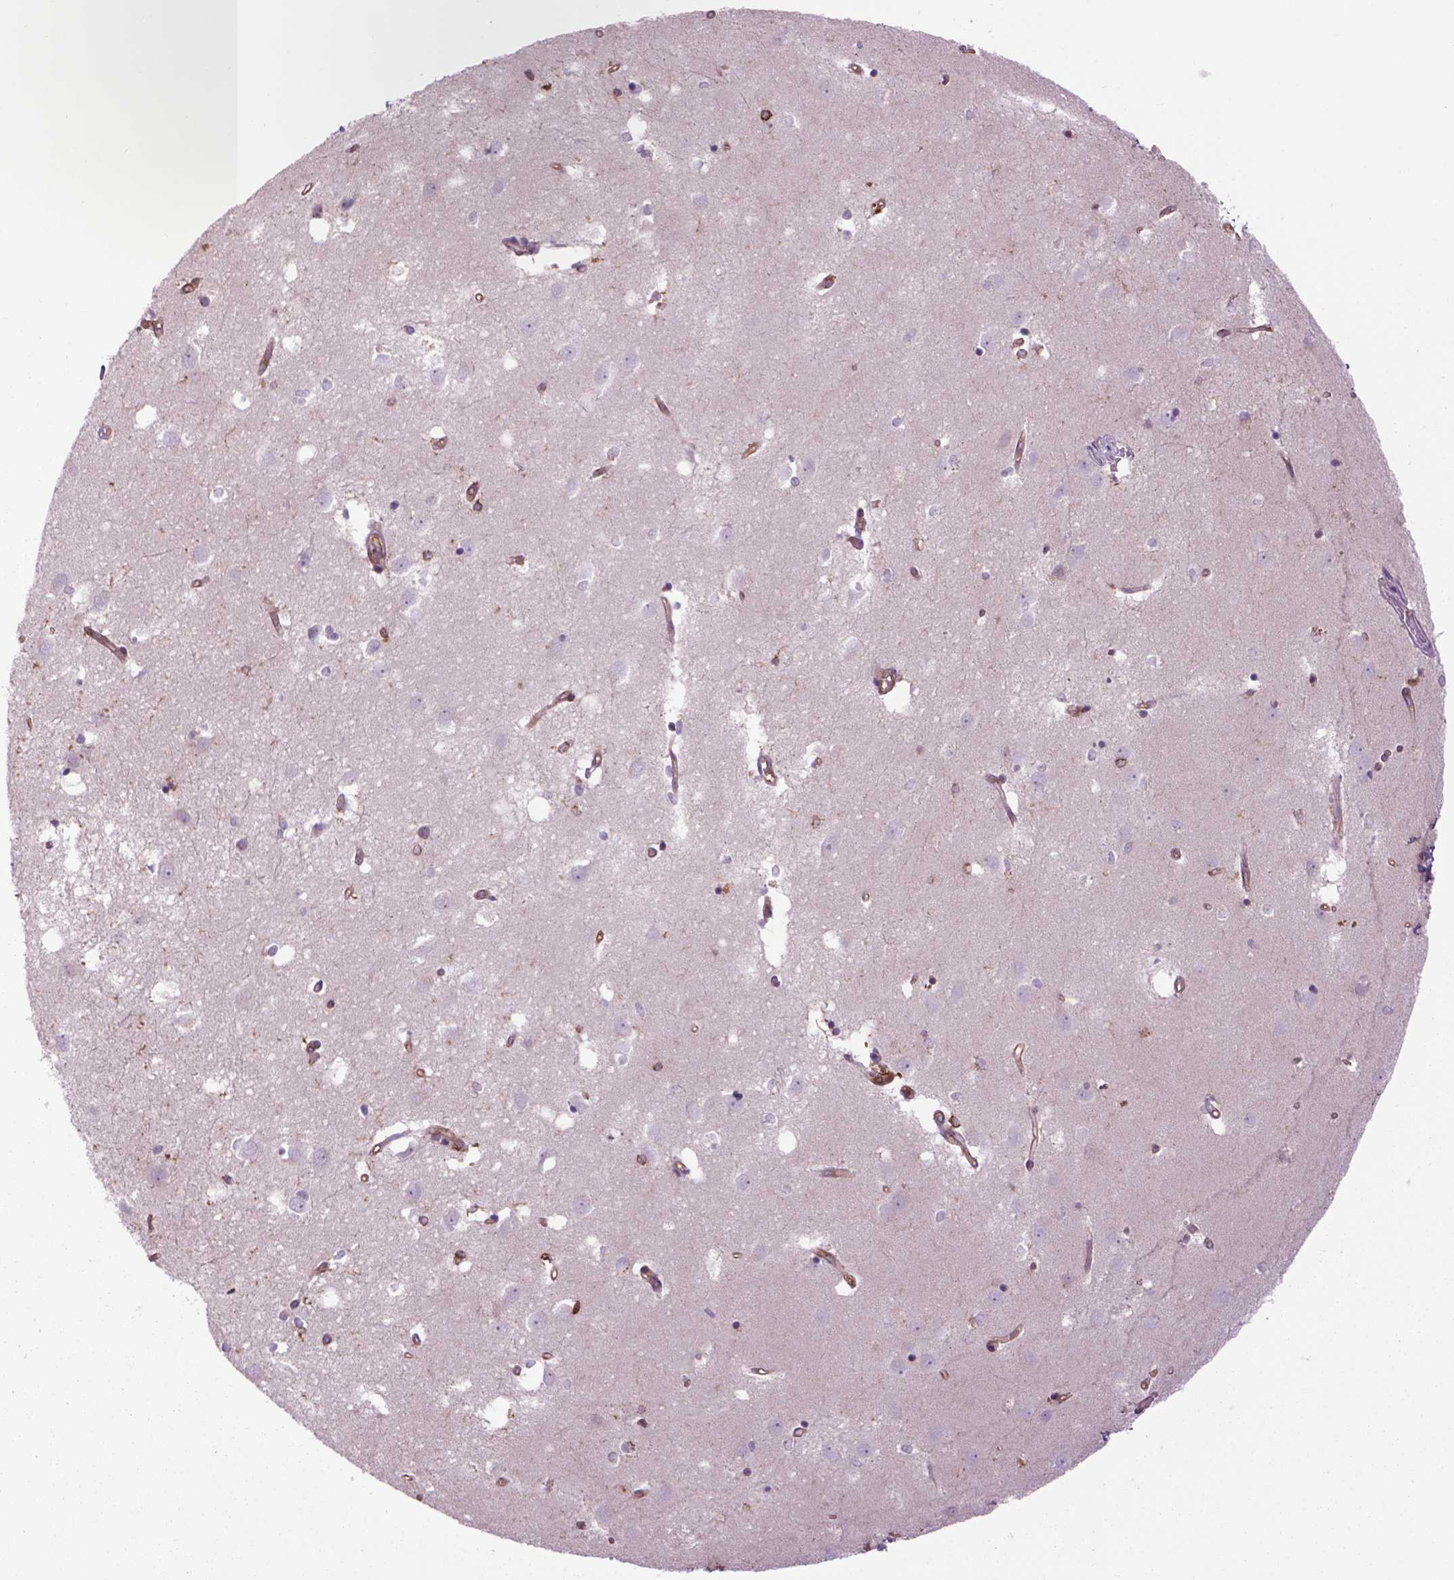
{"staining": {"intensity": "negative", "quantity": "none", "location": "none"}, "tissue": "caudate", "cell_type": "Glial cells", "image_type": "normal", "snomed": [{"axis": "morphology", "description": "Normal tissue, NOS"}, {"axis": "topography", "description": "Lateral ventricle wall"}], "caption": "Benign caudate was stained to show a protein in brown. There is no significant expression in glial cells.", "gene": "CORO1B", "patient": {"sex": "male", "age": 54}}